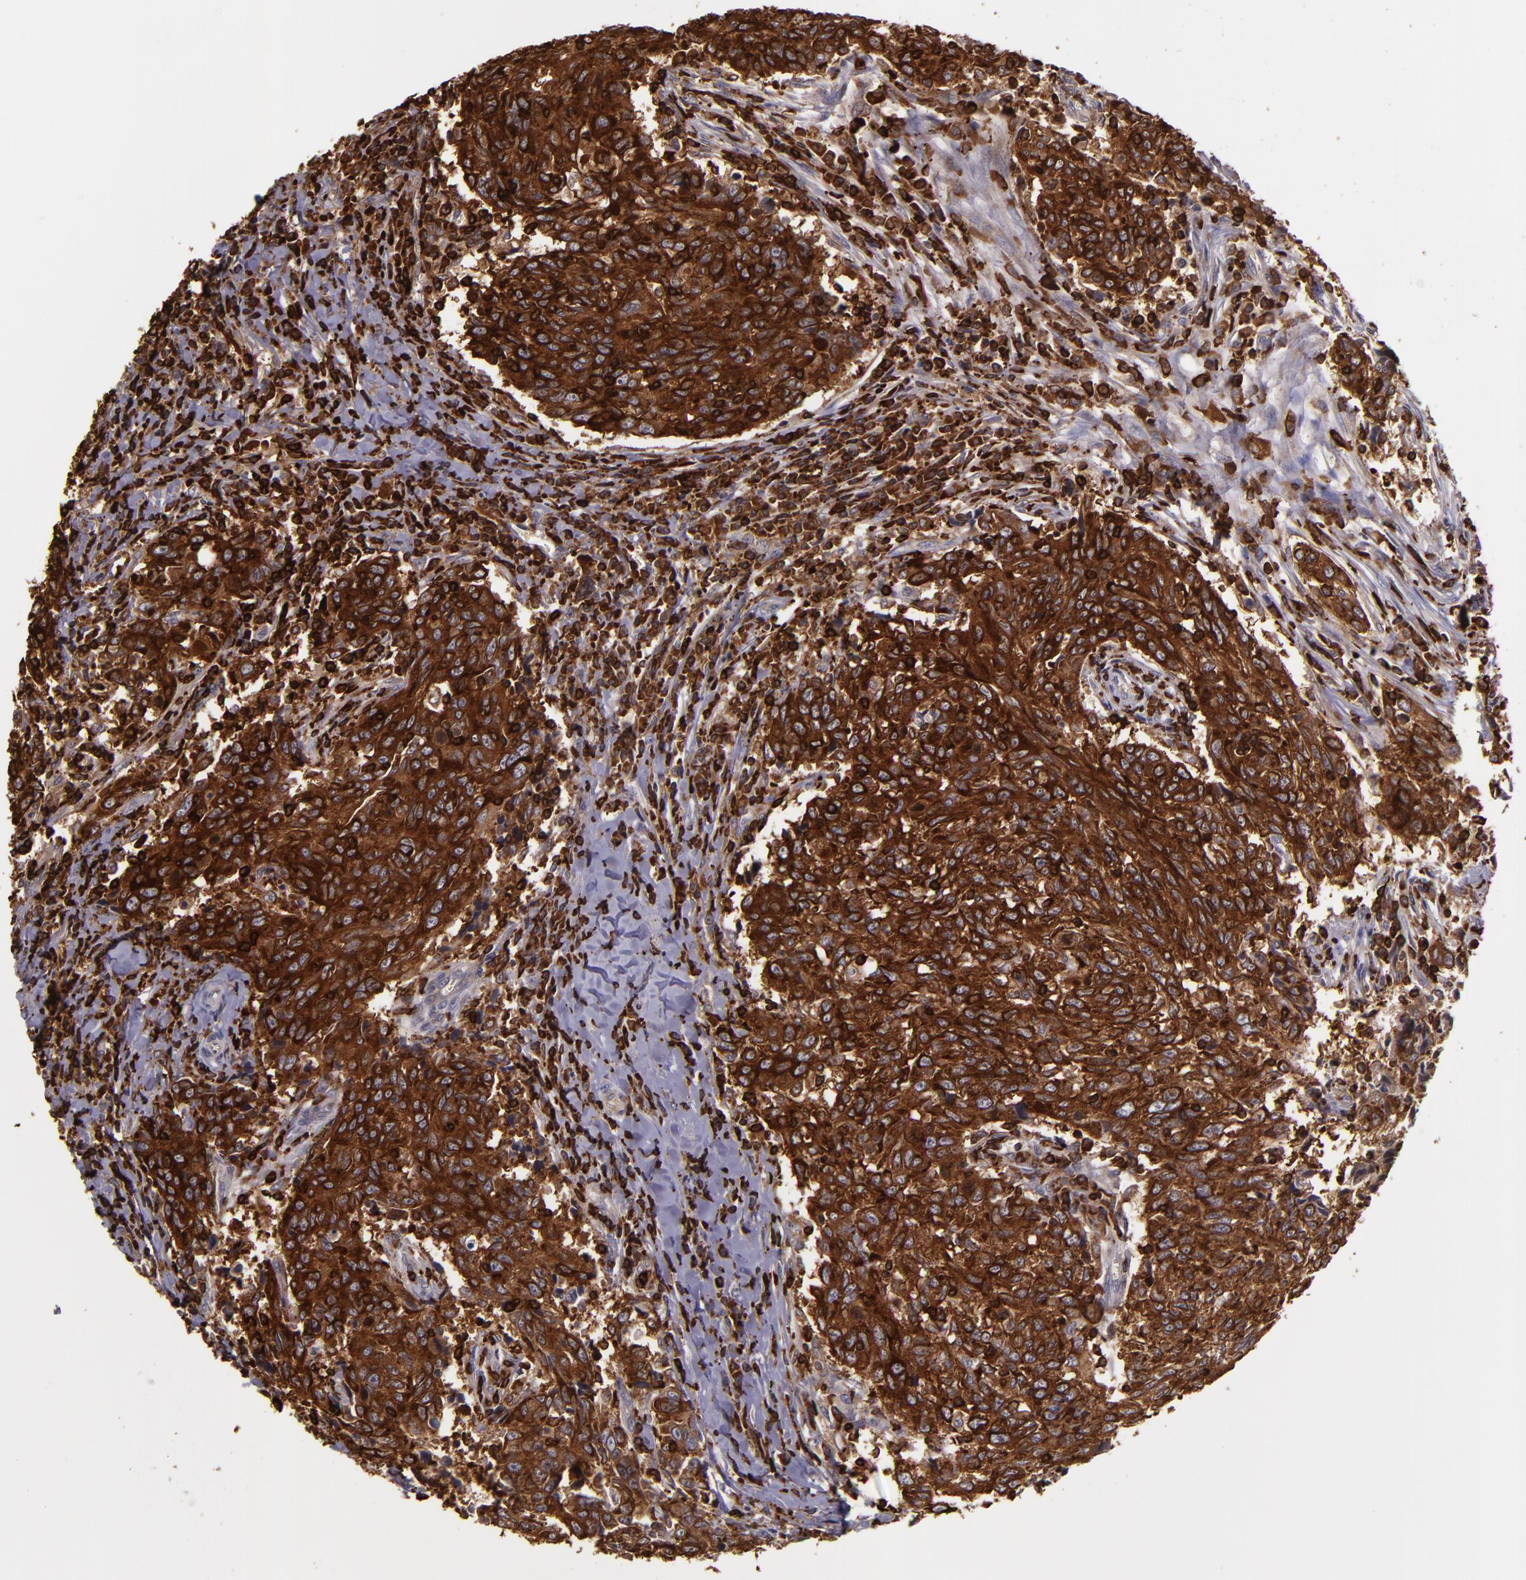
{"staining": {"intensity": "strong", "quantity": ">75%", "location": "cytoplasmic/membranous"}, "tissue": "breast cancer", "cell_type": "Tumor cells", "image_type": "cancer", "snomed": [{"axis": "morphology", "description": "Duct carcinoma"}, {"axis": "topography", "description": "Breast"}], "caption": "A brown stain shows strong cytoplasmic/membranous expression of a protein in human breast invasive ductal carcinoma tumor cells. The protein of interest is stained brown, and the nuclei are stained in blue (DAB (3,3'-diaminobenzidine) IHC with brightfield microscopy, high magnification).", "gene": "SLC9A3R1", "patient": {"sex": "female", "age": 50}}